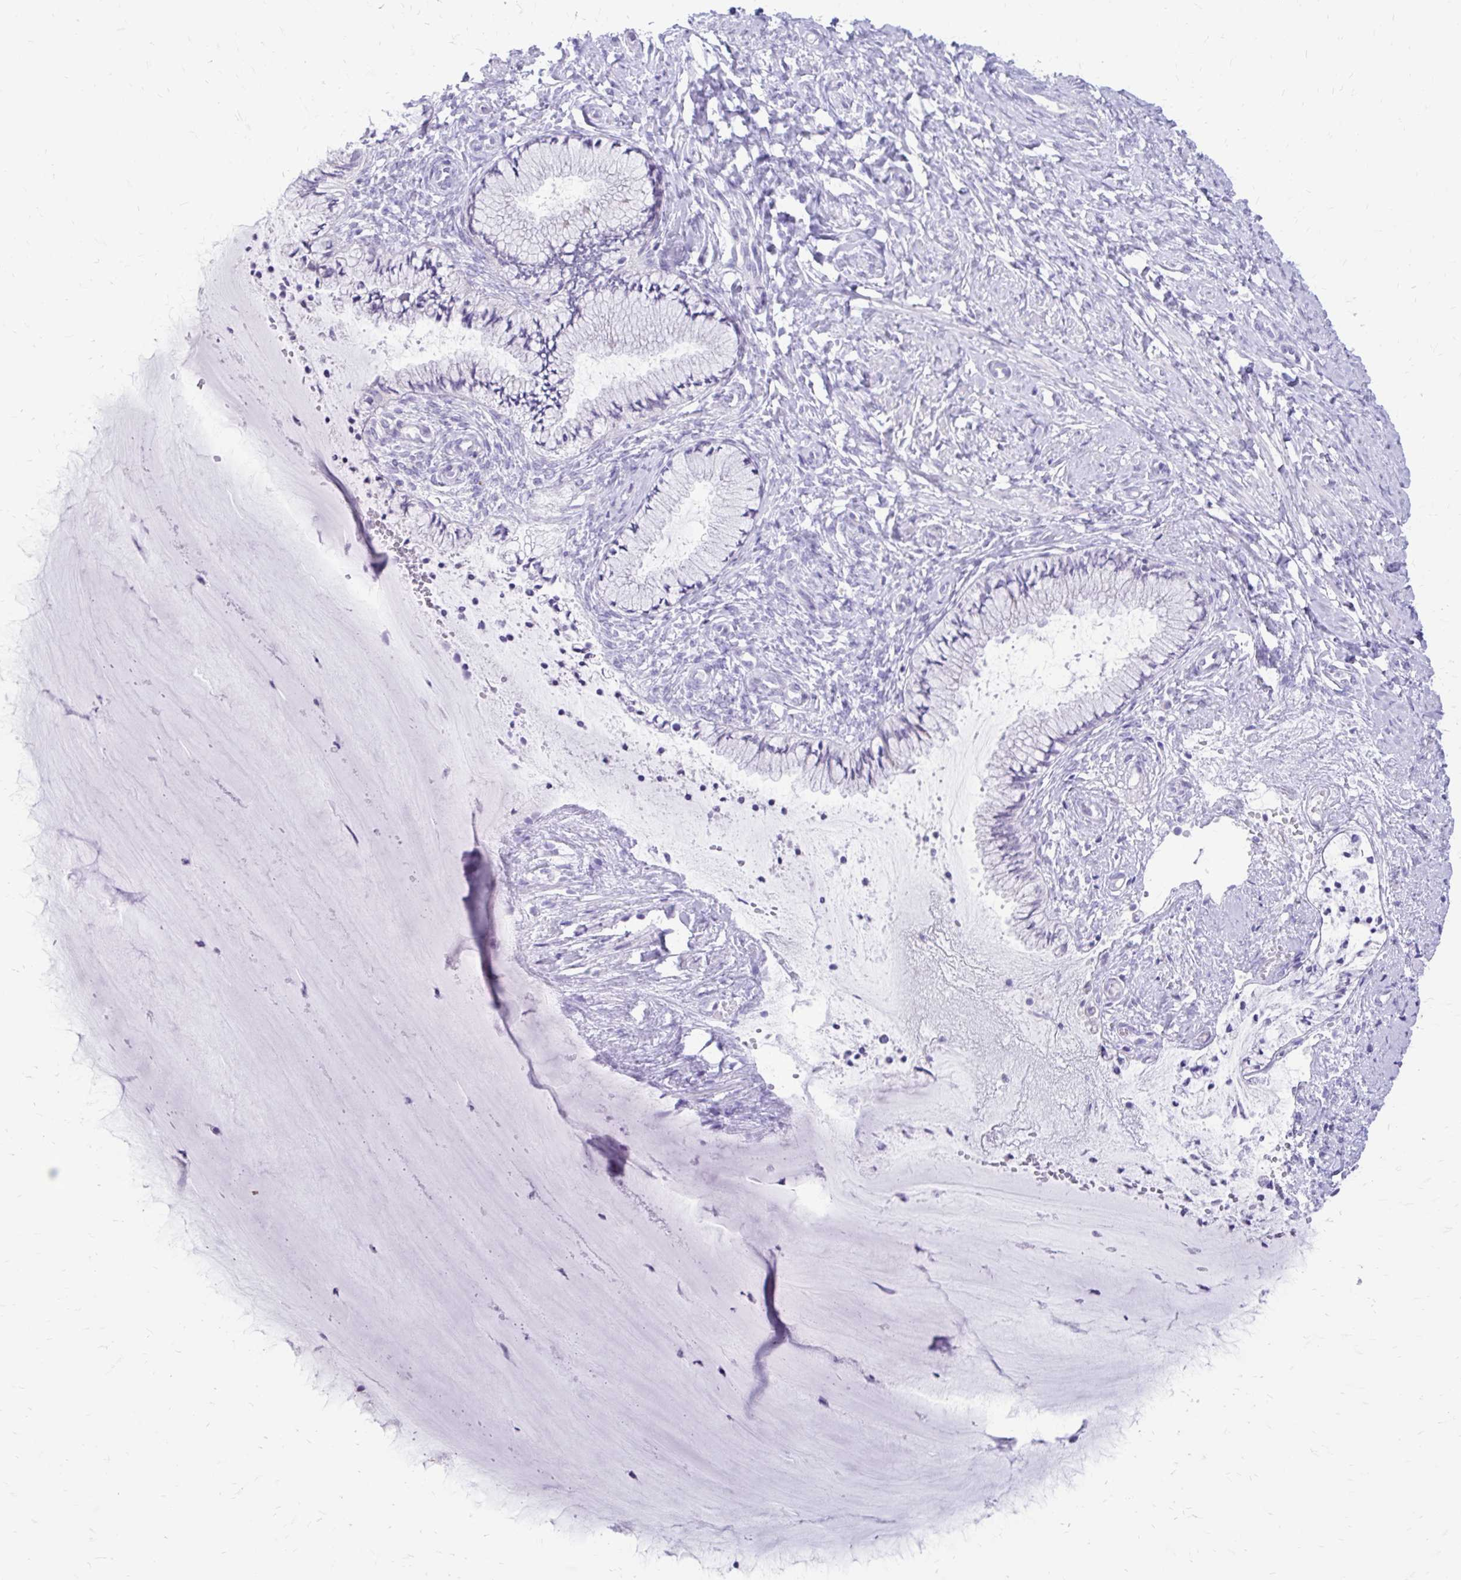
{"staining": {"intensity": "negative", "quantity": "none", "location": "none"}, "tissue": "cervix", "cell_type": "Glandular cells", "image_type": "normal", "snomed": [{"axis": "morphology", "description": "Normal tissue, NOS"}, {"axis": "topography", "description": "Cervix"}], "caption": "Glandular cells show no significant protein positivity in normal cervix.", "gene": "LCN15", "patient": {"sex": "female", "age": 37}}